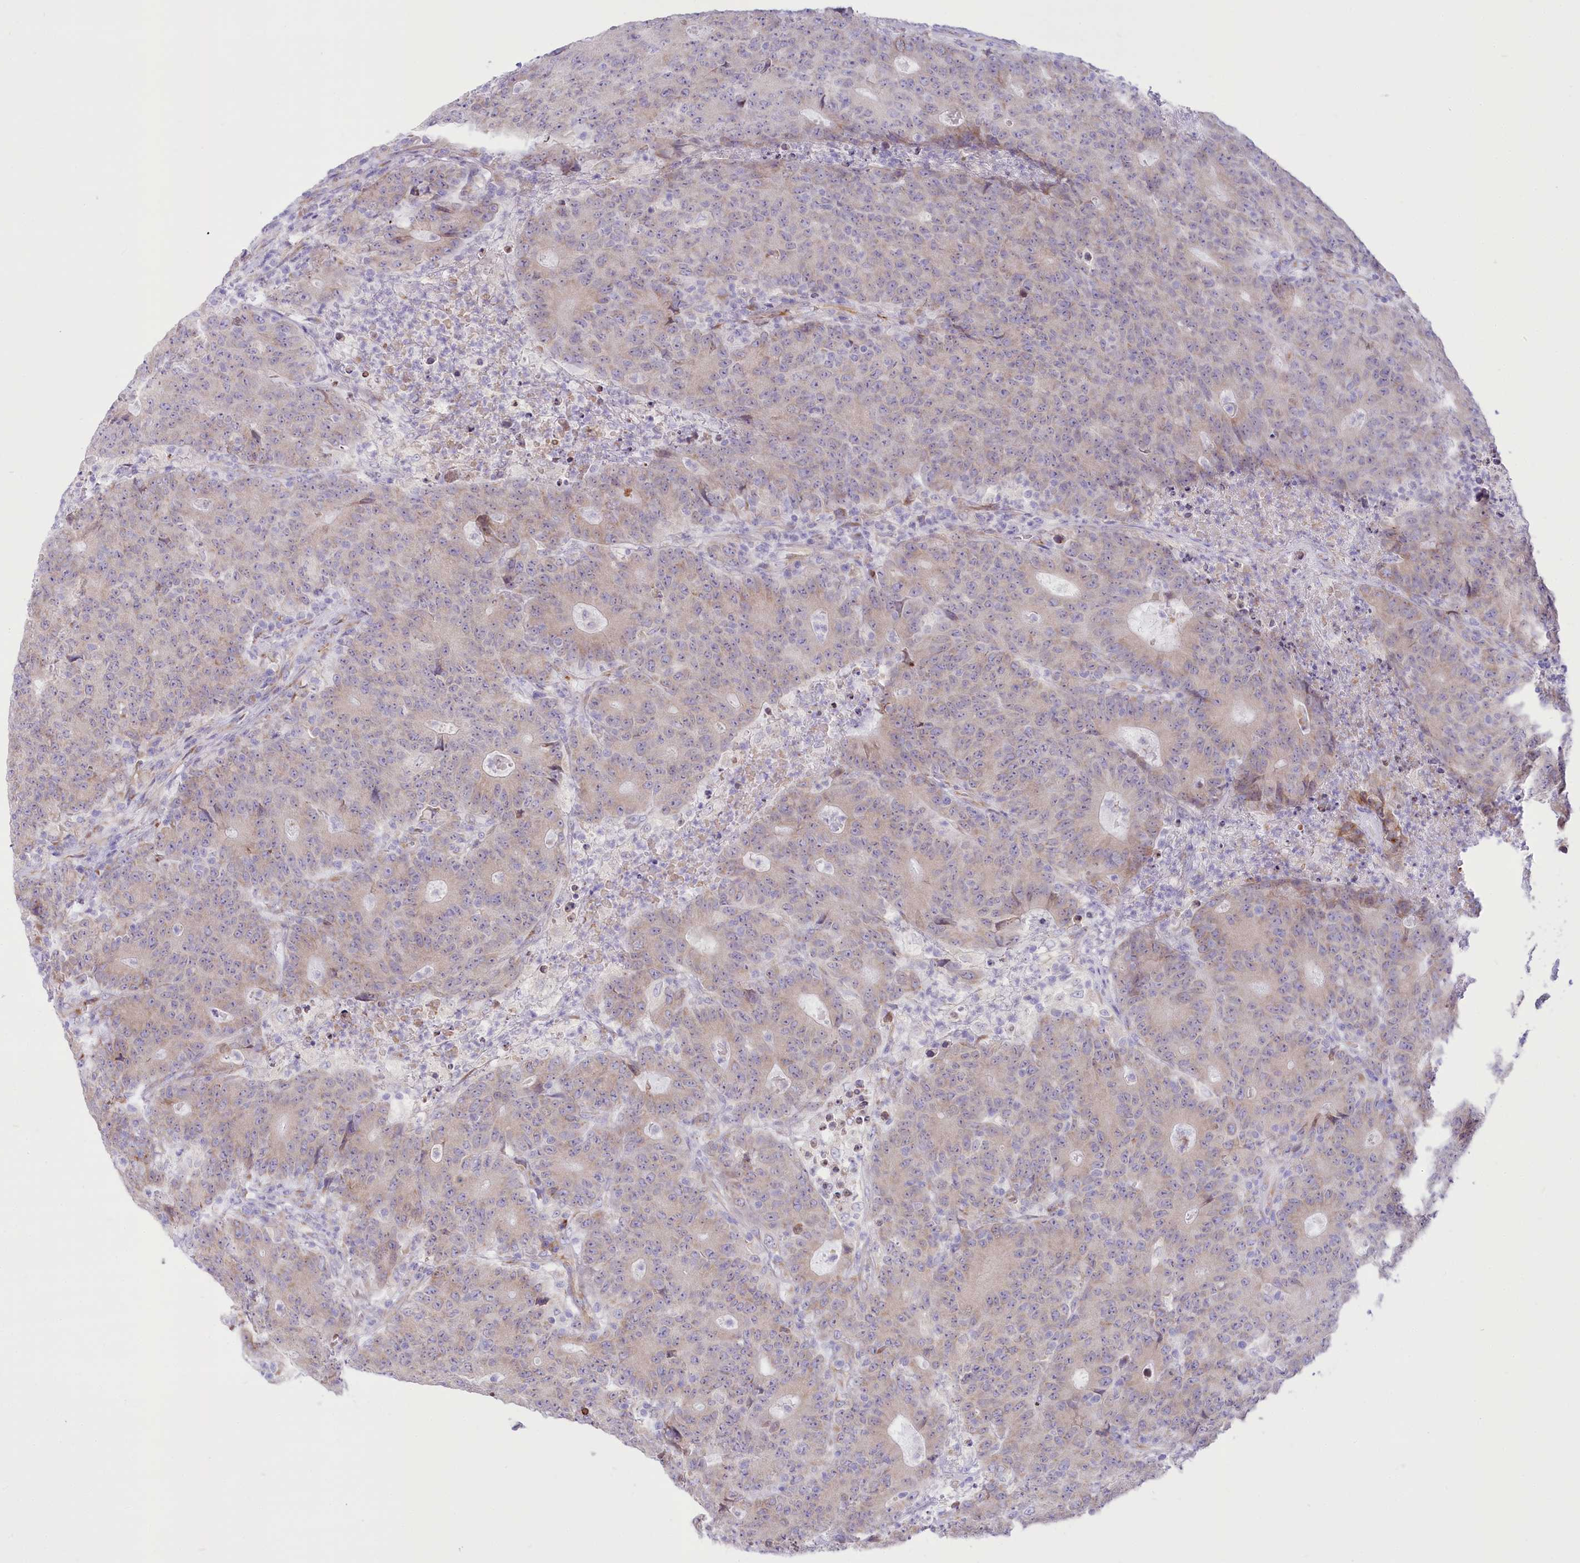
{"staining": {"intensity": "weak", "quantity": "25%-75%", "location": "cytoplasmic/membranous"}, "tissue": "colorectal cancer", "cell_type": "Tumor cells", "image_type": "cancer", "snomed": [{"axis": "morphology", "description": "Adenocarcinoma, NOS"}, {"axis": "topography", "description": "Colon"}], "caption": "An image of human colorectal adenocarcinoma stained for a protein exhibits weak cytoplasmic/membranous brown staining in tumor cells.", "gene": "STT3B", "patient": {"sex": "female", "age": 75}}